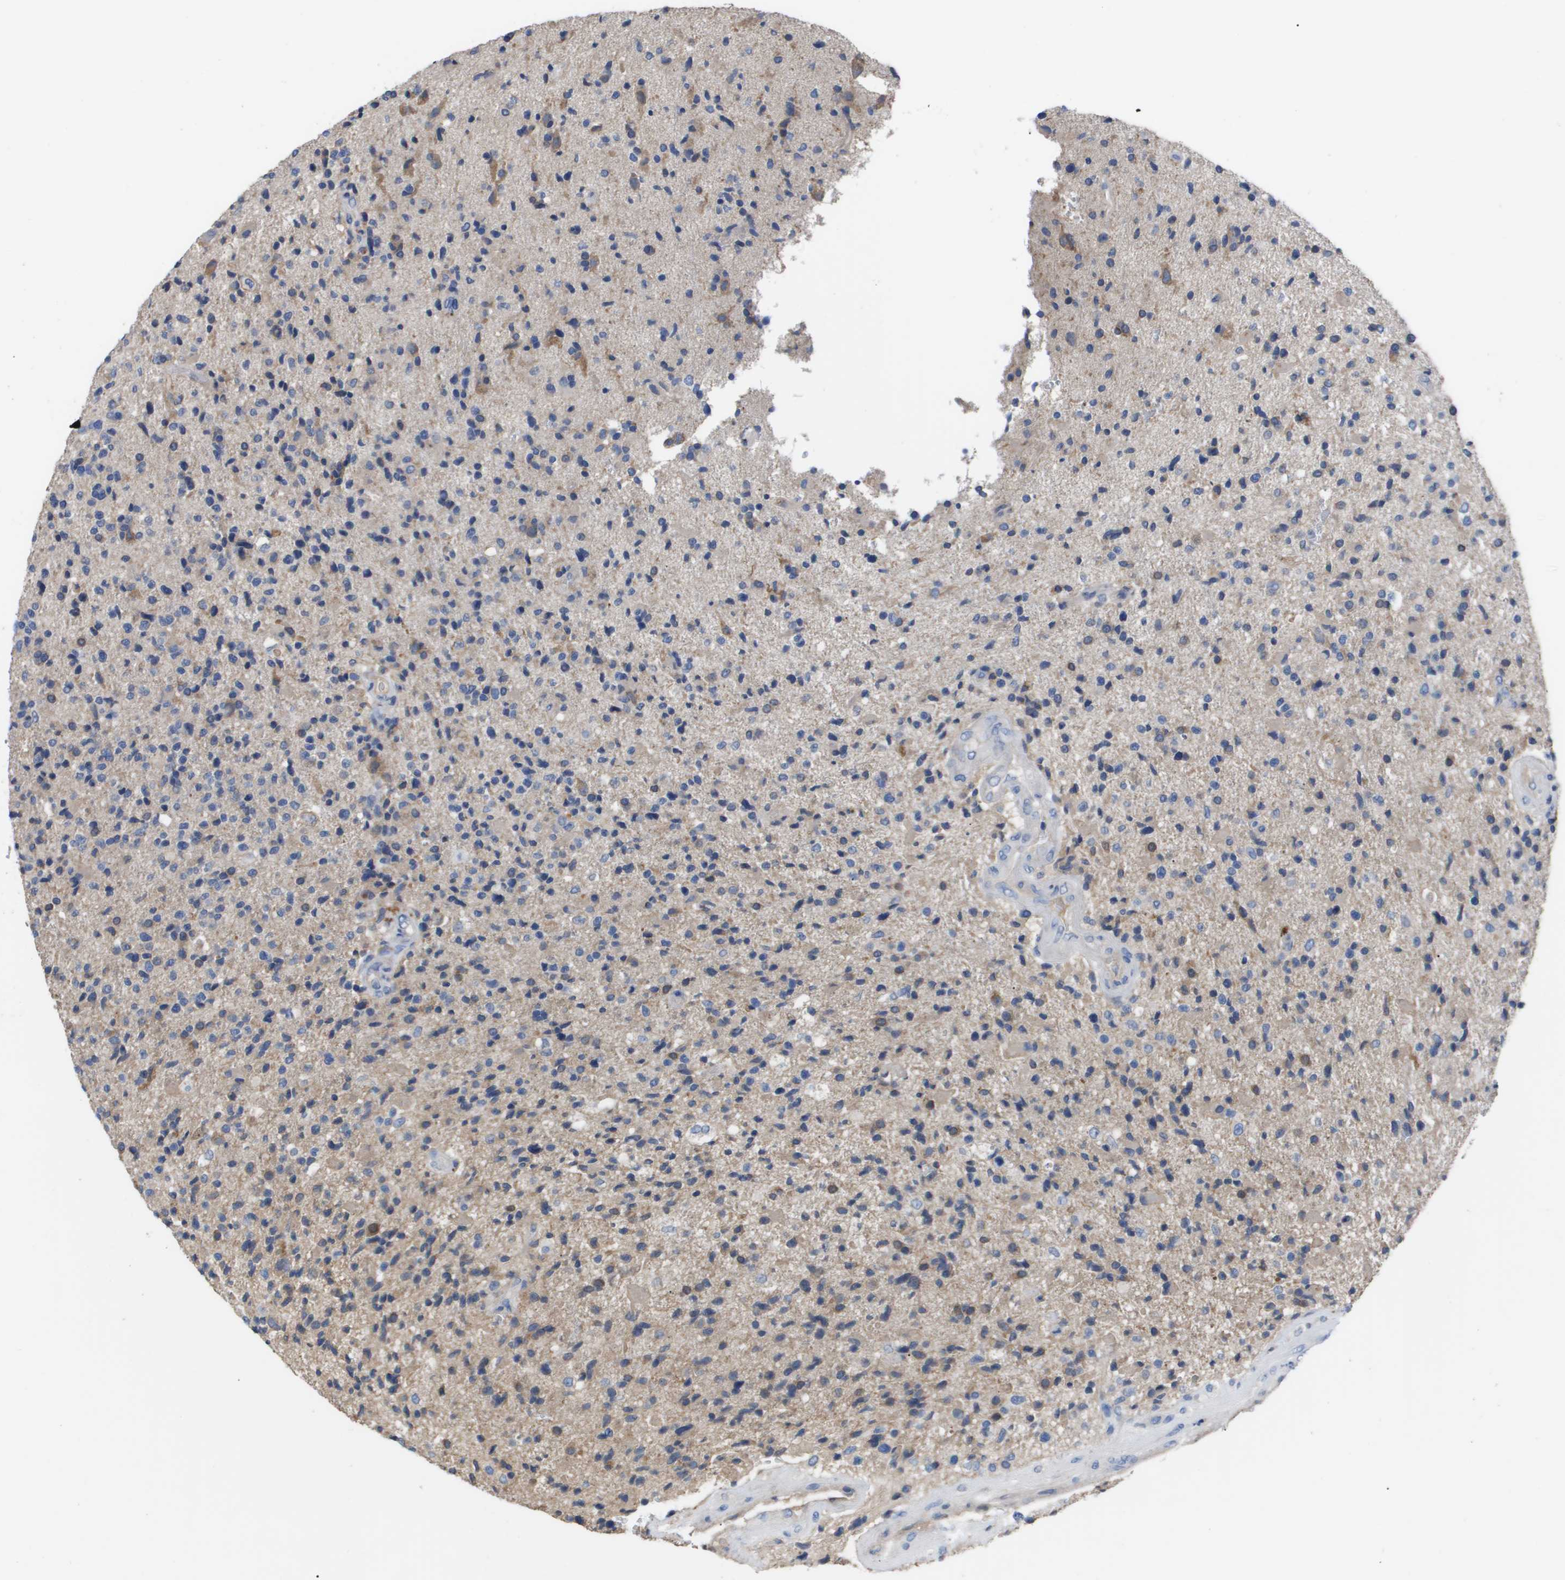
{"staining": {"intensity": "weak", "quantity": "25%-75%", "location": "cytoplasmic/membranous"}, "tissue": "glioma", "cell_type": "Tumor cells", "image_type": "cancer", "snomed": [{"axis": "morphology", "description": "Glioma, malignant, High grade"}, {"axis": "topography", "description": "Brain"}], "caption": "IHC staining of malignant glioma (high-grade), which displays low levels of weak cytoplasmic/membranous expression in approximately 25%-75% of tumor cells indicating weak cytoplasmic/membranous protein positivity. The staining was performed using DAB (brown) for protein detection and nuclei were counterstained in hematoxylin (blue).", "gene": "SERPINA6", "patient": {"sex": "male", "age": 72}}